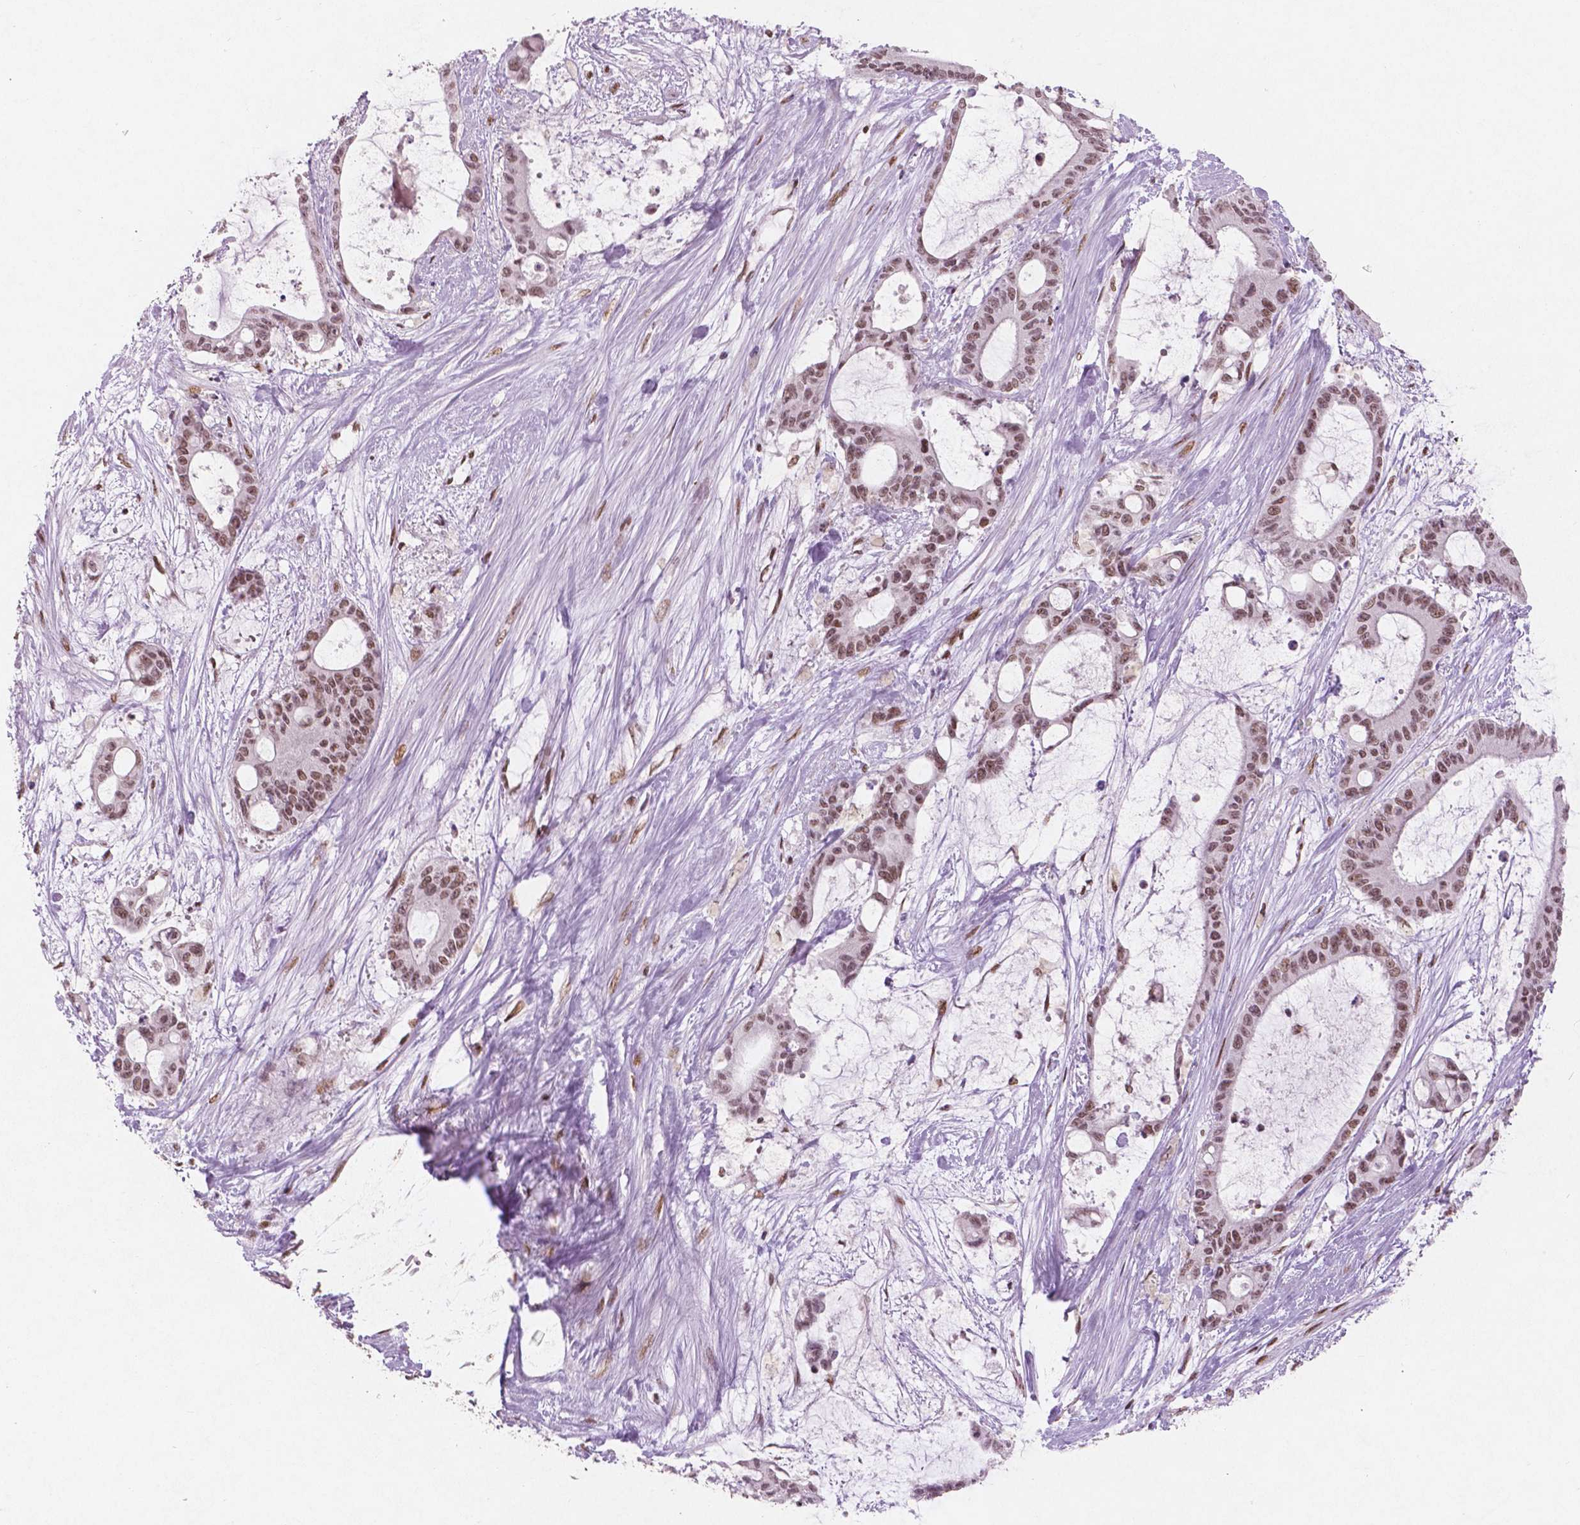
{"staining": {"intensity": "moderate", "quantity": ">75%", "location": "nuclear"}, "tissue": "liver cancer", "cell_type": "Tumor cells", "image_type": "cancer", "snomed": [{"axis": "morphology", "description": "Normal tissue, NOS"}, {"axis": "morphology", "description": "Cholangiocarcinoma"}, {"axis": "topography", "description": "Liver"}, {"axis": "topography", "description": "Peripheral nerve tissue"}], "caption": "High-power microscopy captured an IHC image of cholangiocarcinoma (liver), revealing moderate nuclear staining in about >75% of tumor cells.", "gene": "BRD4", "patient": {"sex": "female", "age": 73}}